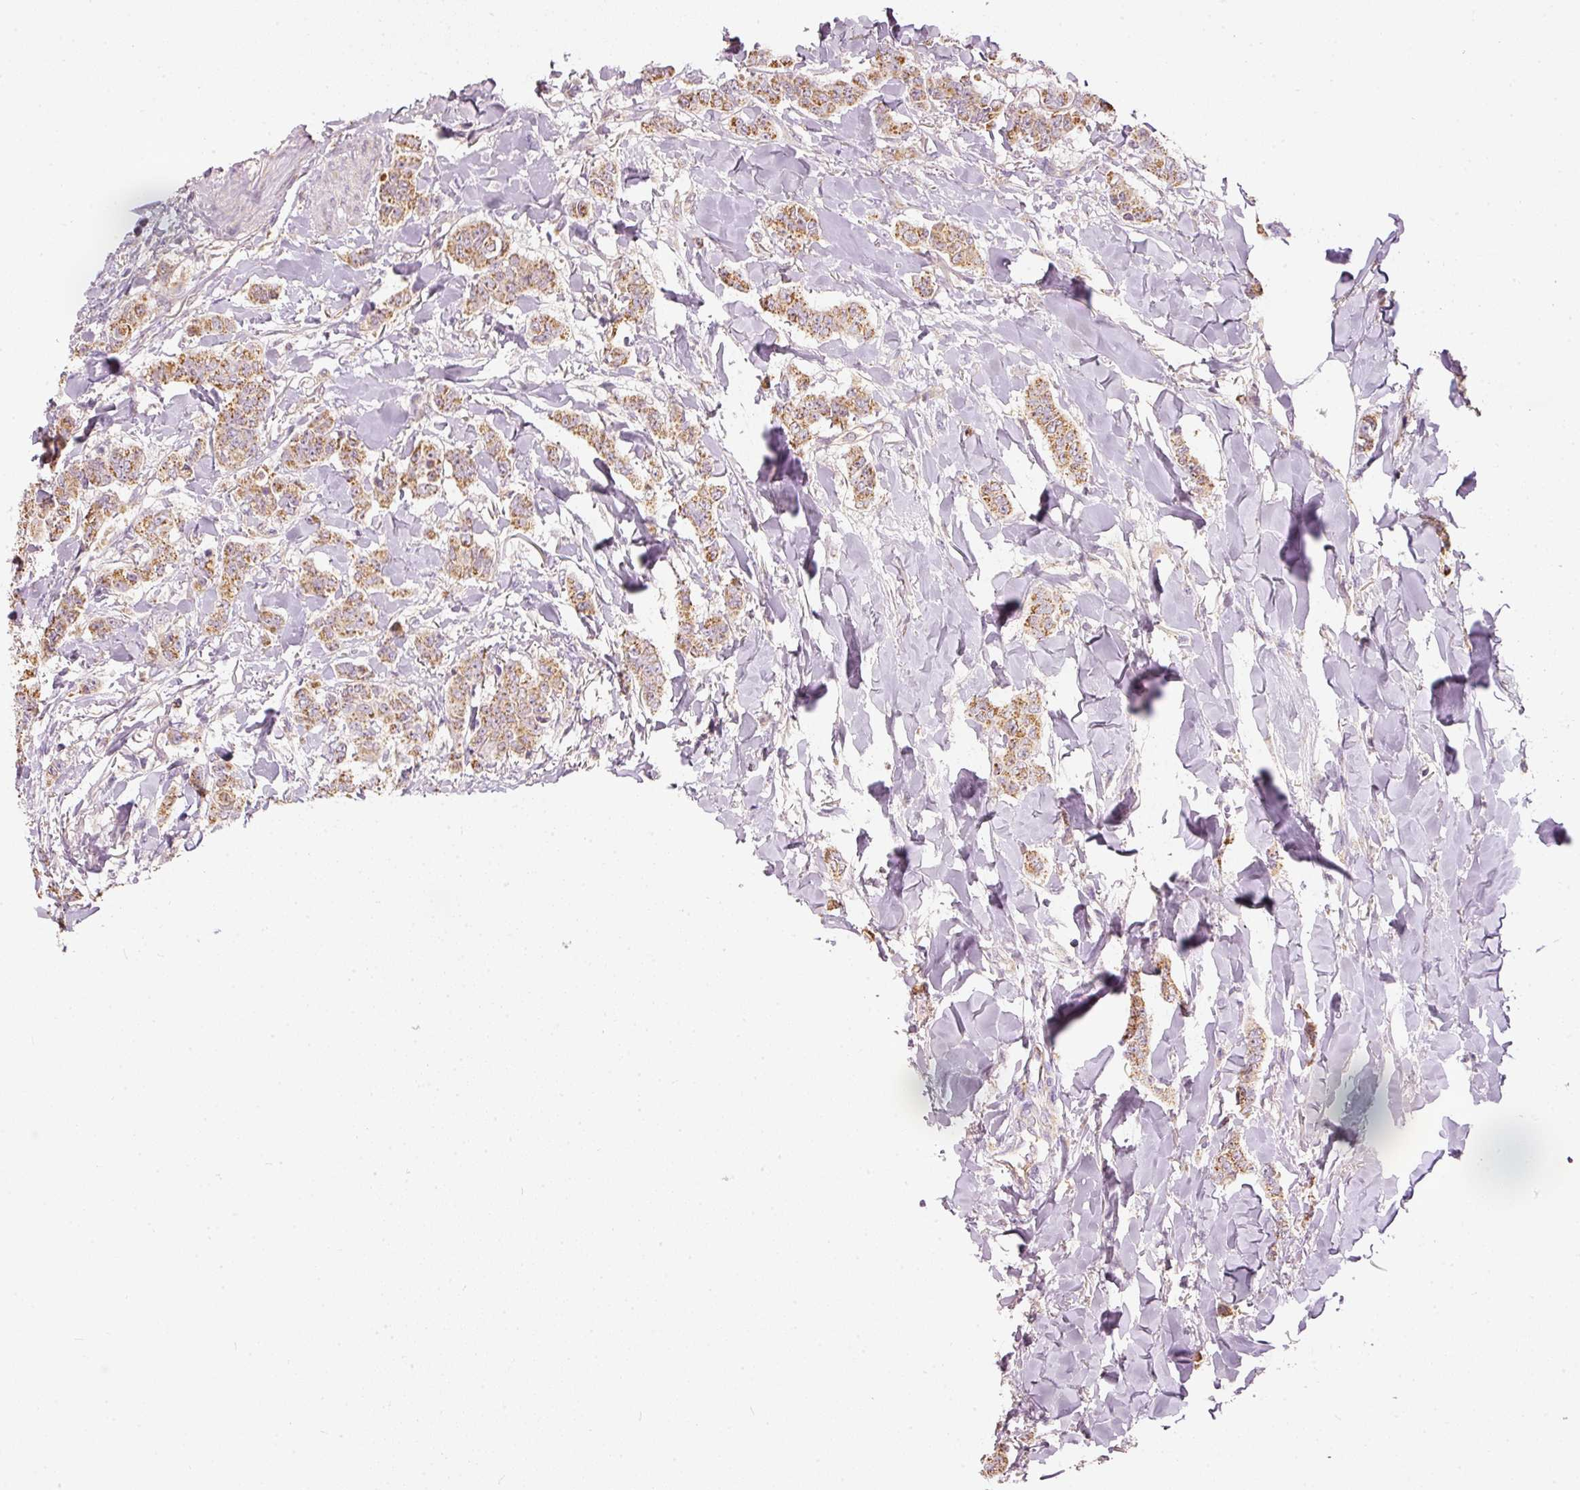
{"staining": {"intensity": "moderate", "quantity": ">75%", "location": "cytoplasmic/membranous"}, "tissue": "breast cancer", "cell_type": "Tumor cells", "image_type": "cancer", "snomed": [{"axis": "morphology", "description": "Duct carcinoma"}, {"axis": "topography", "description": "Breast"}], "caption": "Breast cancer (intraductal carcinoma) tissue shows moderate cytoplasmic/membranous staining in about >75% of tumor cells The staining is performed using DAB brown chromogen to label protein expression. The nuclei are counter-stained blue using hematoxylin.", "gene": "PSENEN", "patient": {"sex": "female", "age": 40}}